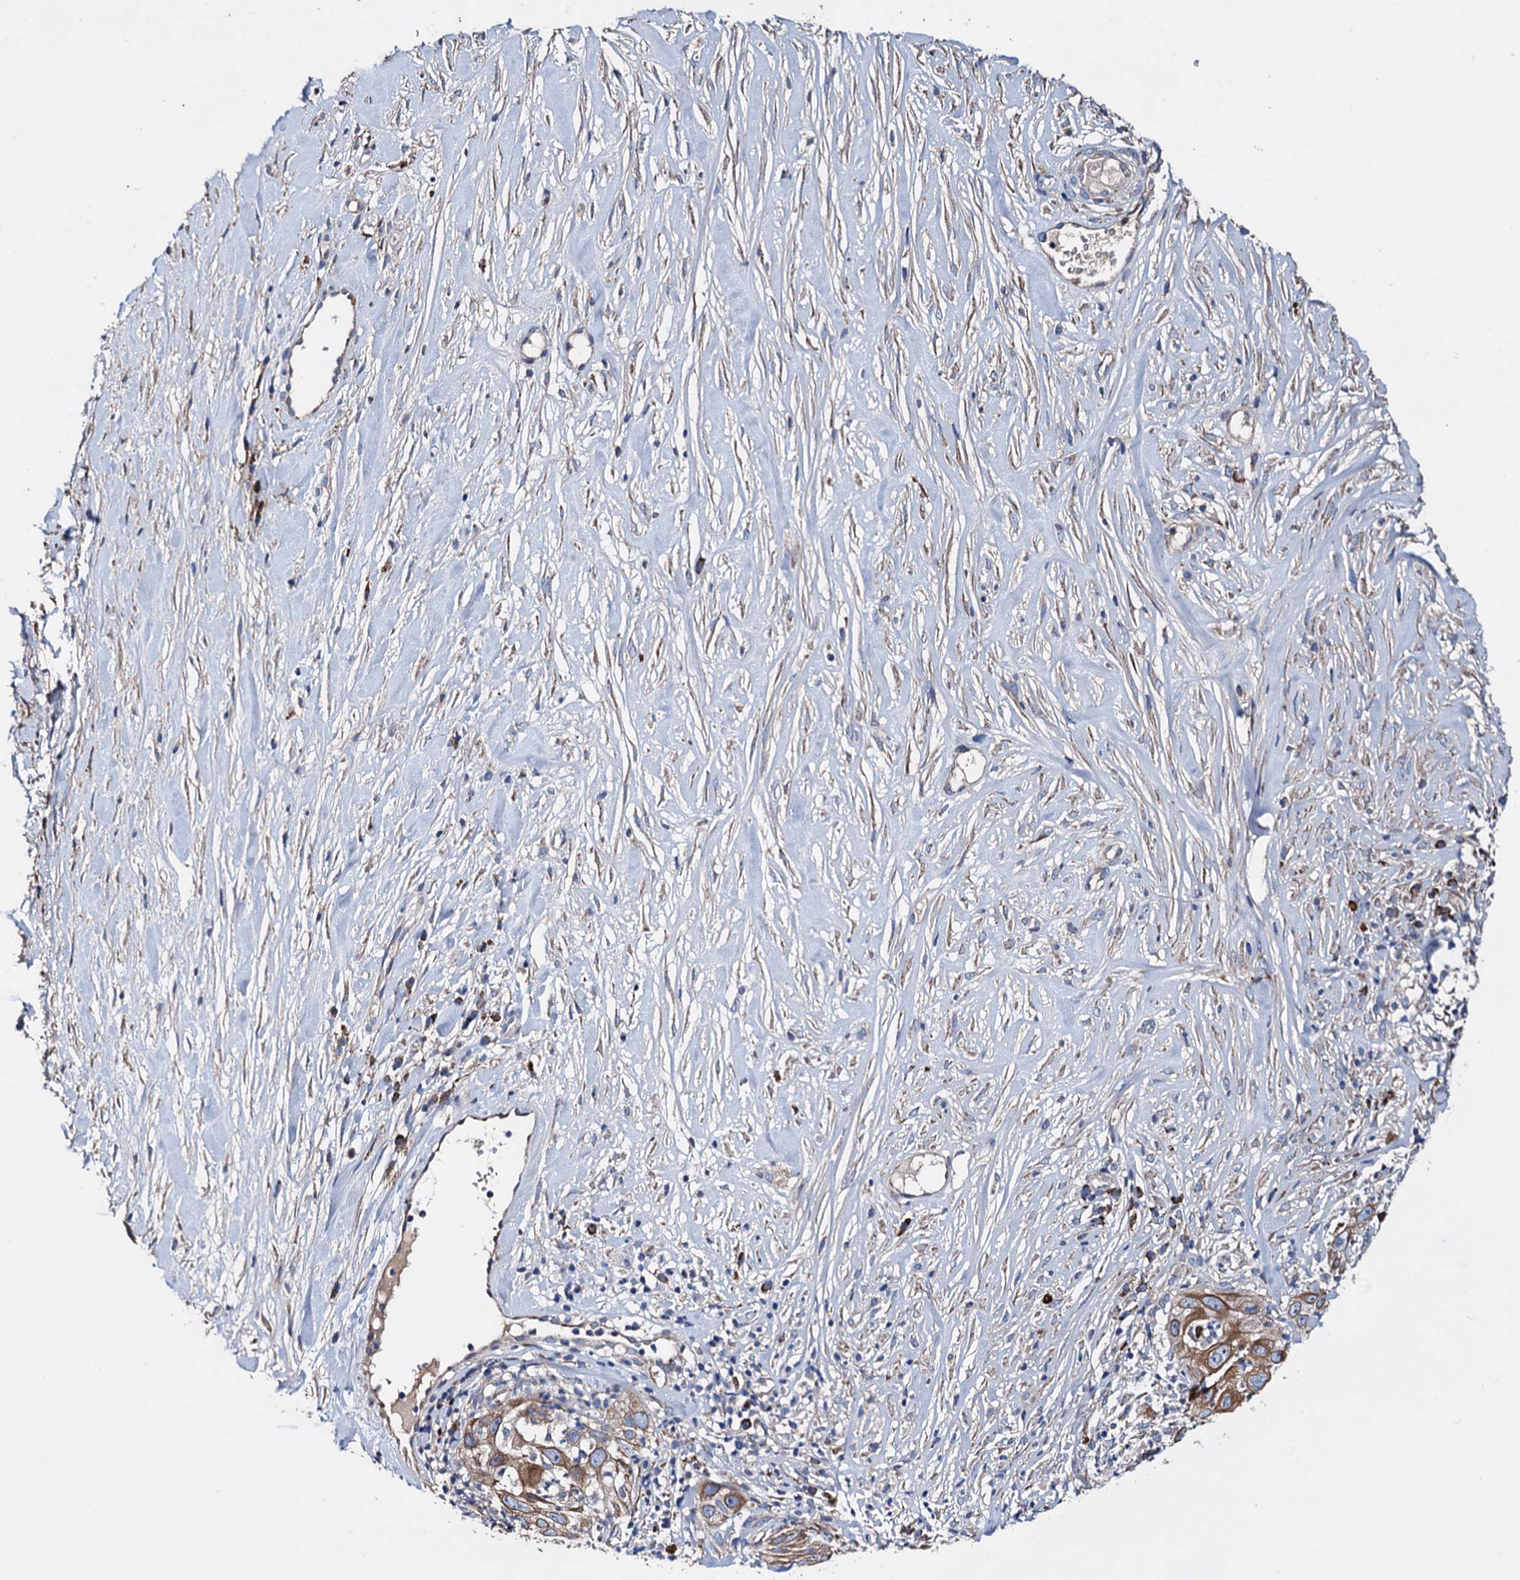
{"staining": {"intensity": "moderate", "quantity": ">75%", "location": "cytoplasmic/membranous"}, "tissue": "skin cancer", "cell_type": "Tumor cells", "image_type": "cancer", "snomed": [{"axis": "morphology", "description": "Squamous cell carcinoma, NOS"}, {"axis": "topography", "description": "Skin"}], "caption": "Immunohistochemistry (DAB) staining of skin cancer (squamous cell carcinoma) displays moderate cytoplasmic/membranous protein staining in about >75% of tumor cells. The protein is stained brown, and the nuclei are stained in blue (DAB IHC with brightfield microscopy, high magnification).", "gene": "AKAP11", "patient": {"sex": "female", "age": 44}}